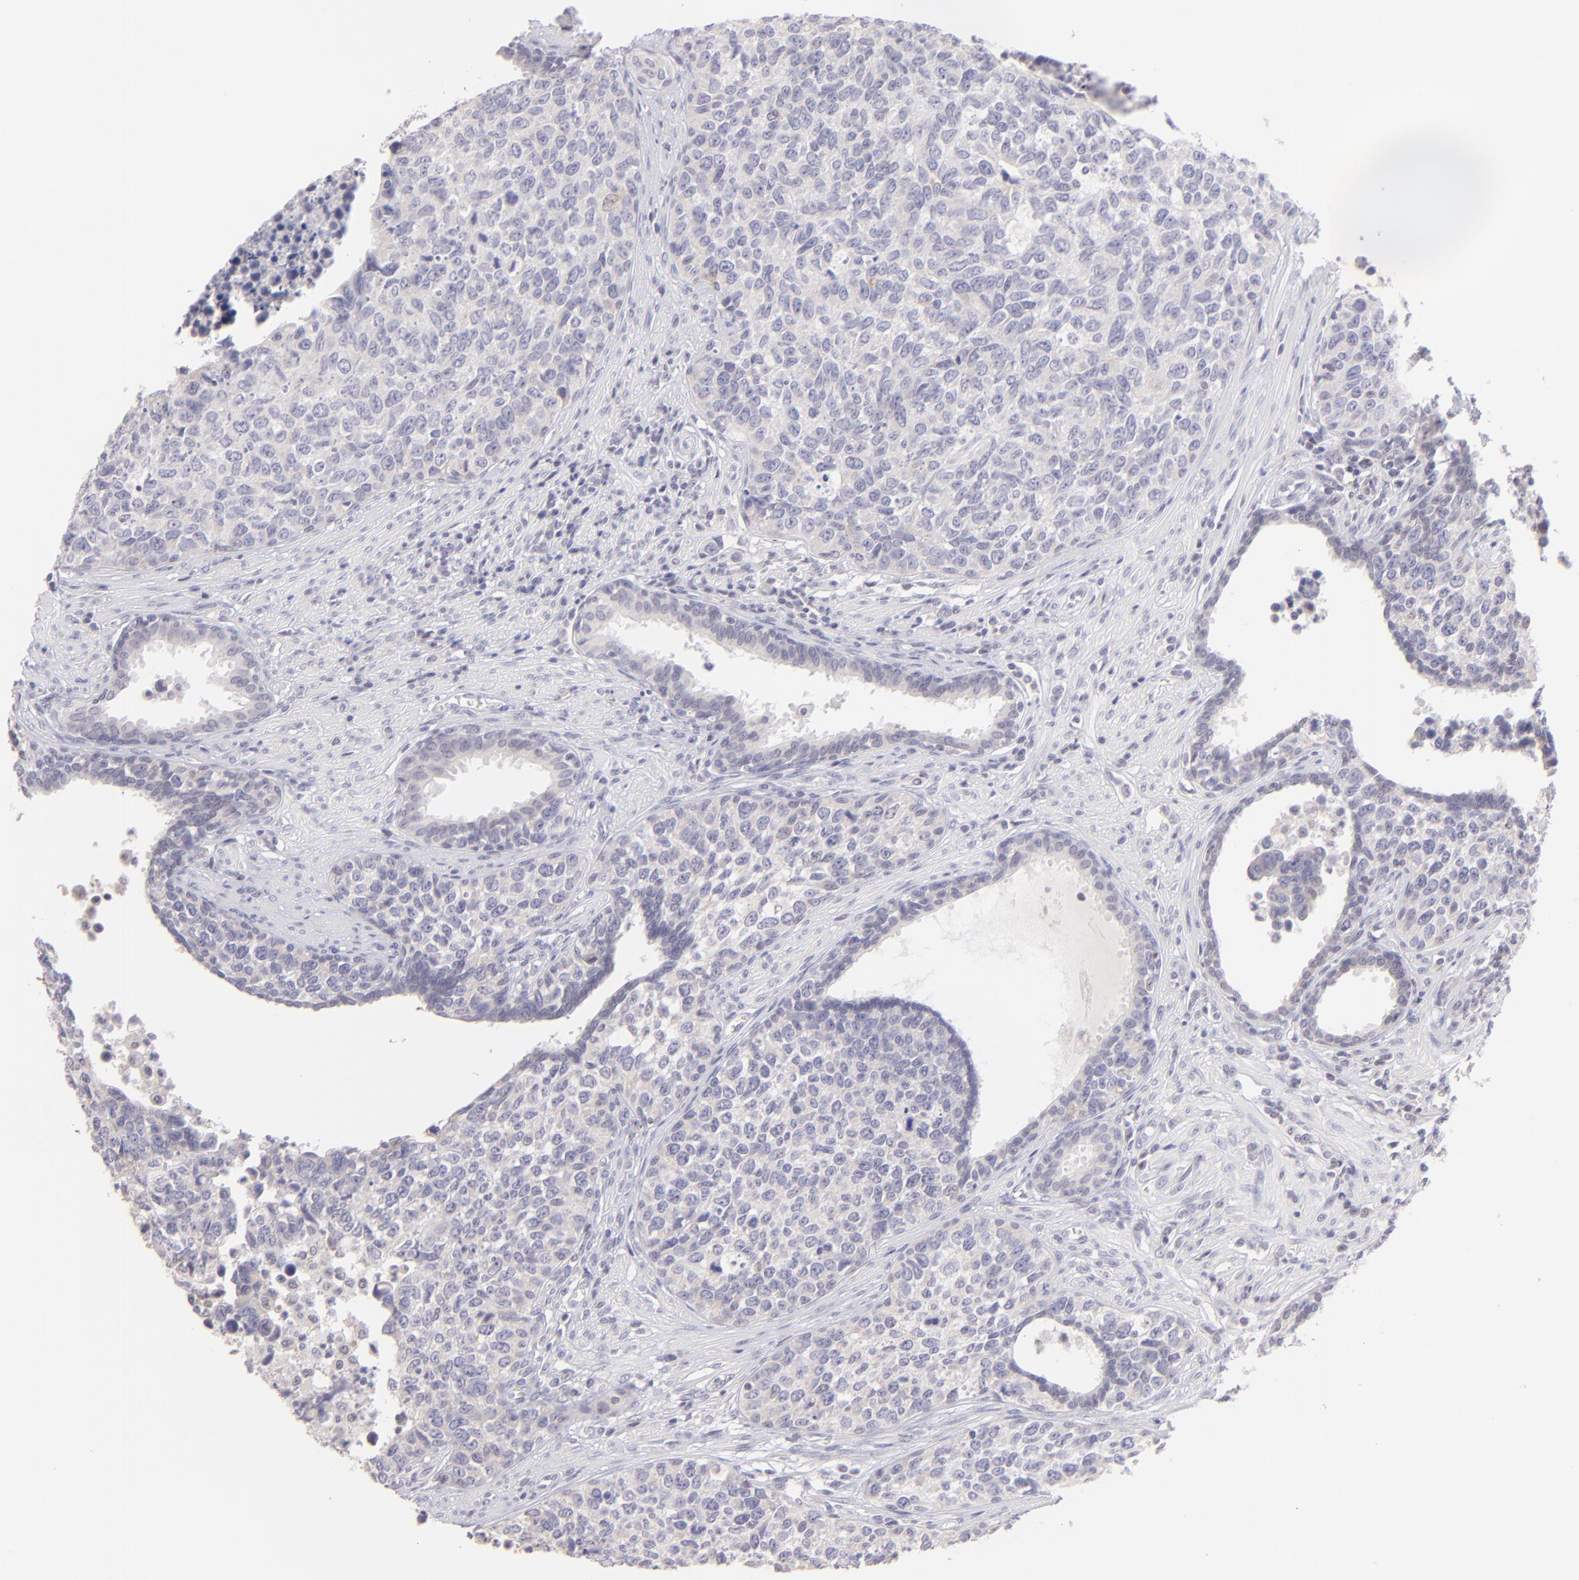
{"staining": {"intensity": "negative", "quantity": "none", "location": "none"}, "tissue": "urothelial cancer", "cell_type": "Tumor cells", "image_type": "cancer", "snomed": [{"axis": "morphology", "description": "Urothelial carcinoma, High grade"}, {"axis": "topography", "description": "Urinary bladder"}], "caption": "Urothelial cancer stained for a protein using immunohistochemistry (IHC) demonstrates no staining tumor cells.", "gene": "MAGEA1", "patient": {"sex": "male", "age": 81}}